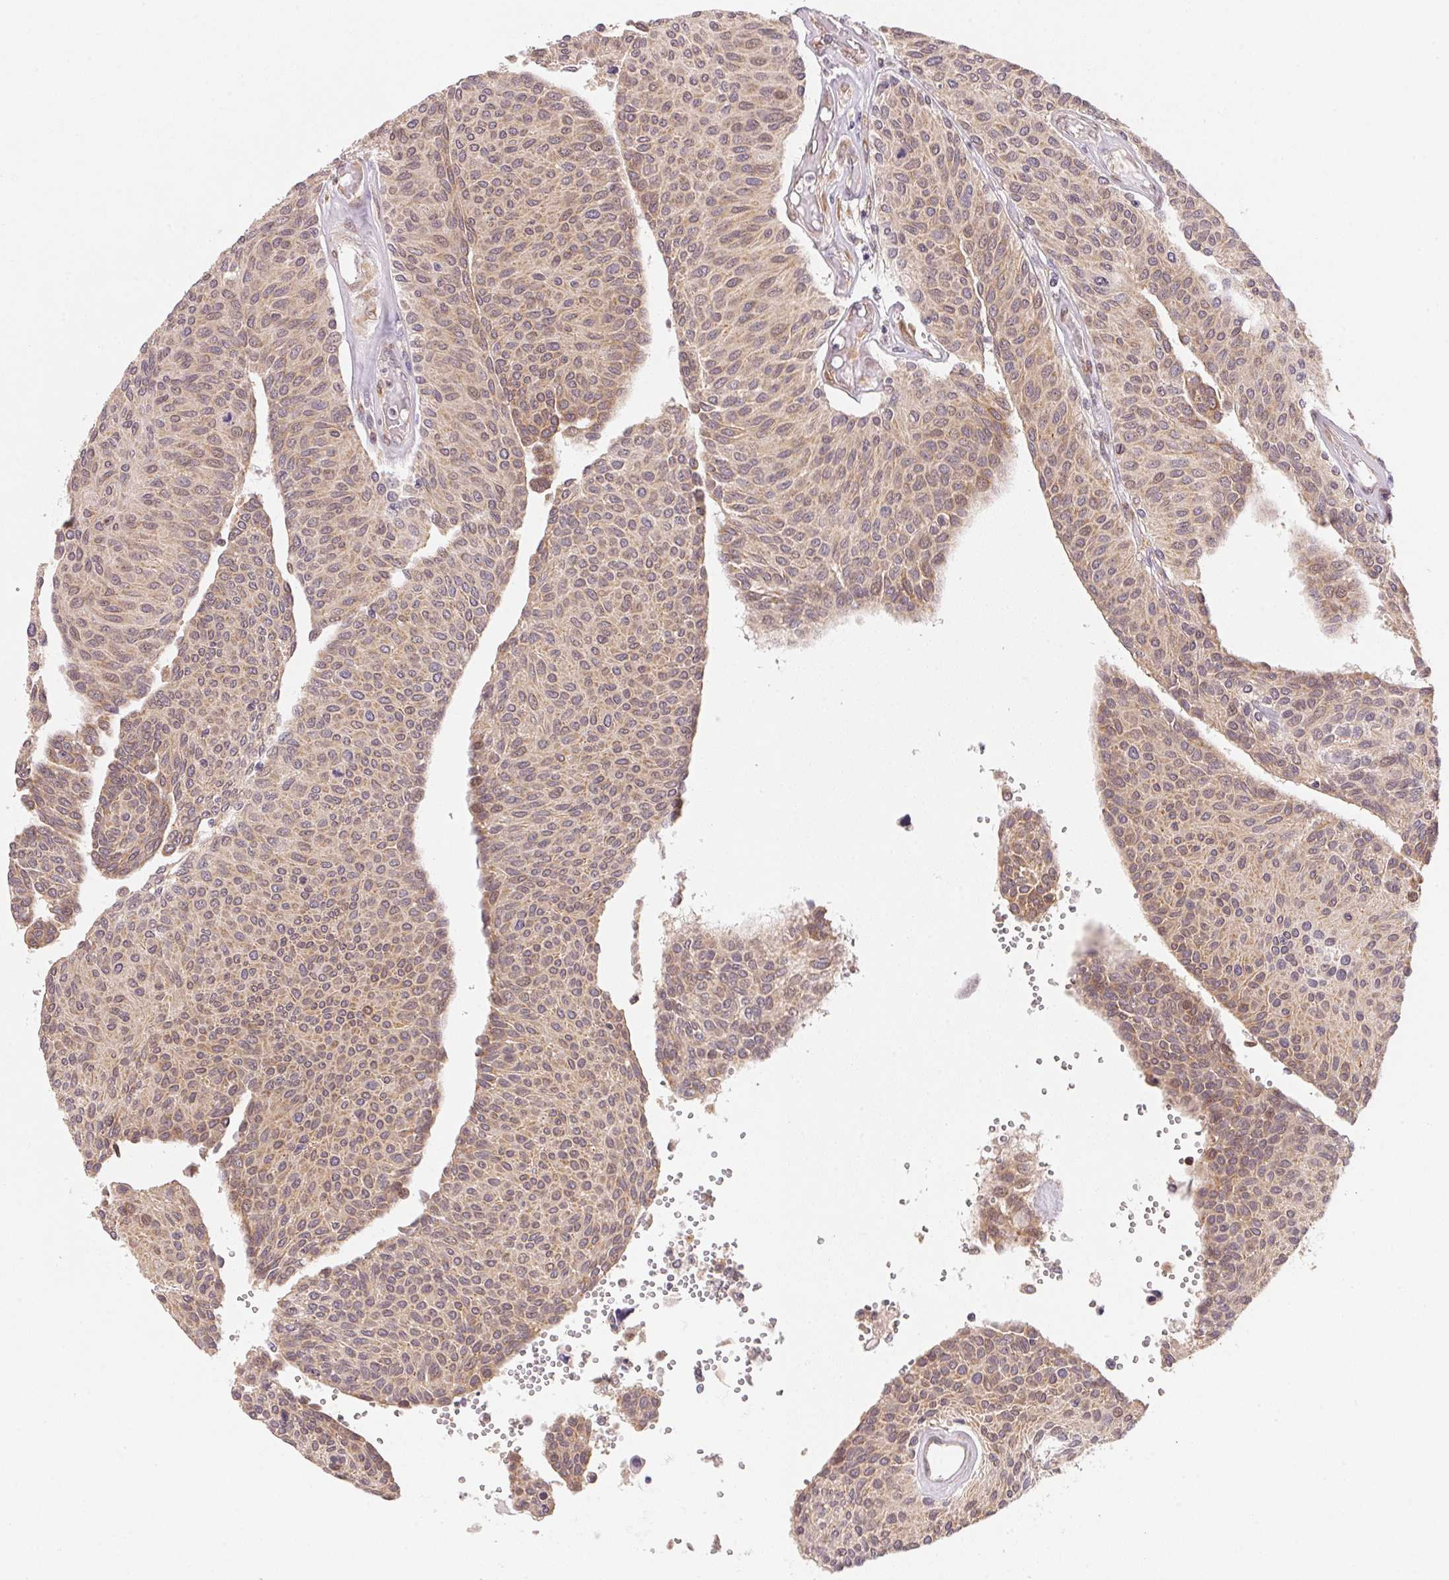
{"staining": {"intensity": "weak", "quantity": ">75%", "location": "cytoplasmic/membranous"}, "tissue": "urothelial cancer", "cell_type": "Tumor cells", "image_type": "cancer", "snomed": [{"axis": "morphology", "description": "Urothelial carcinoma, NOS"}, {"axis": "topography", "description": "Urinary bladder"}], "caption": "Urothelial cancer was stained to show a protein in brown. There is low levels of weak cytoplasmic/membranous staining in approximately >75% of tumor cells.", "gene": "EI24", "patient": {"sex": "male", "age": 55}}